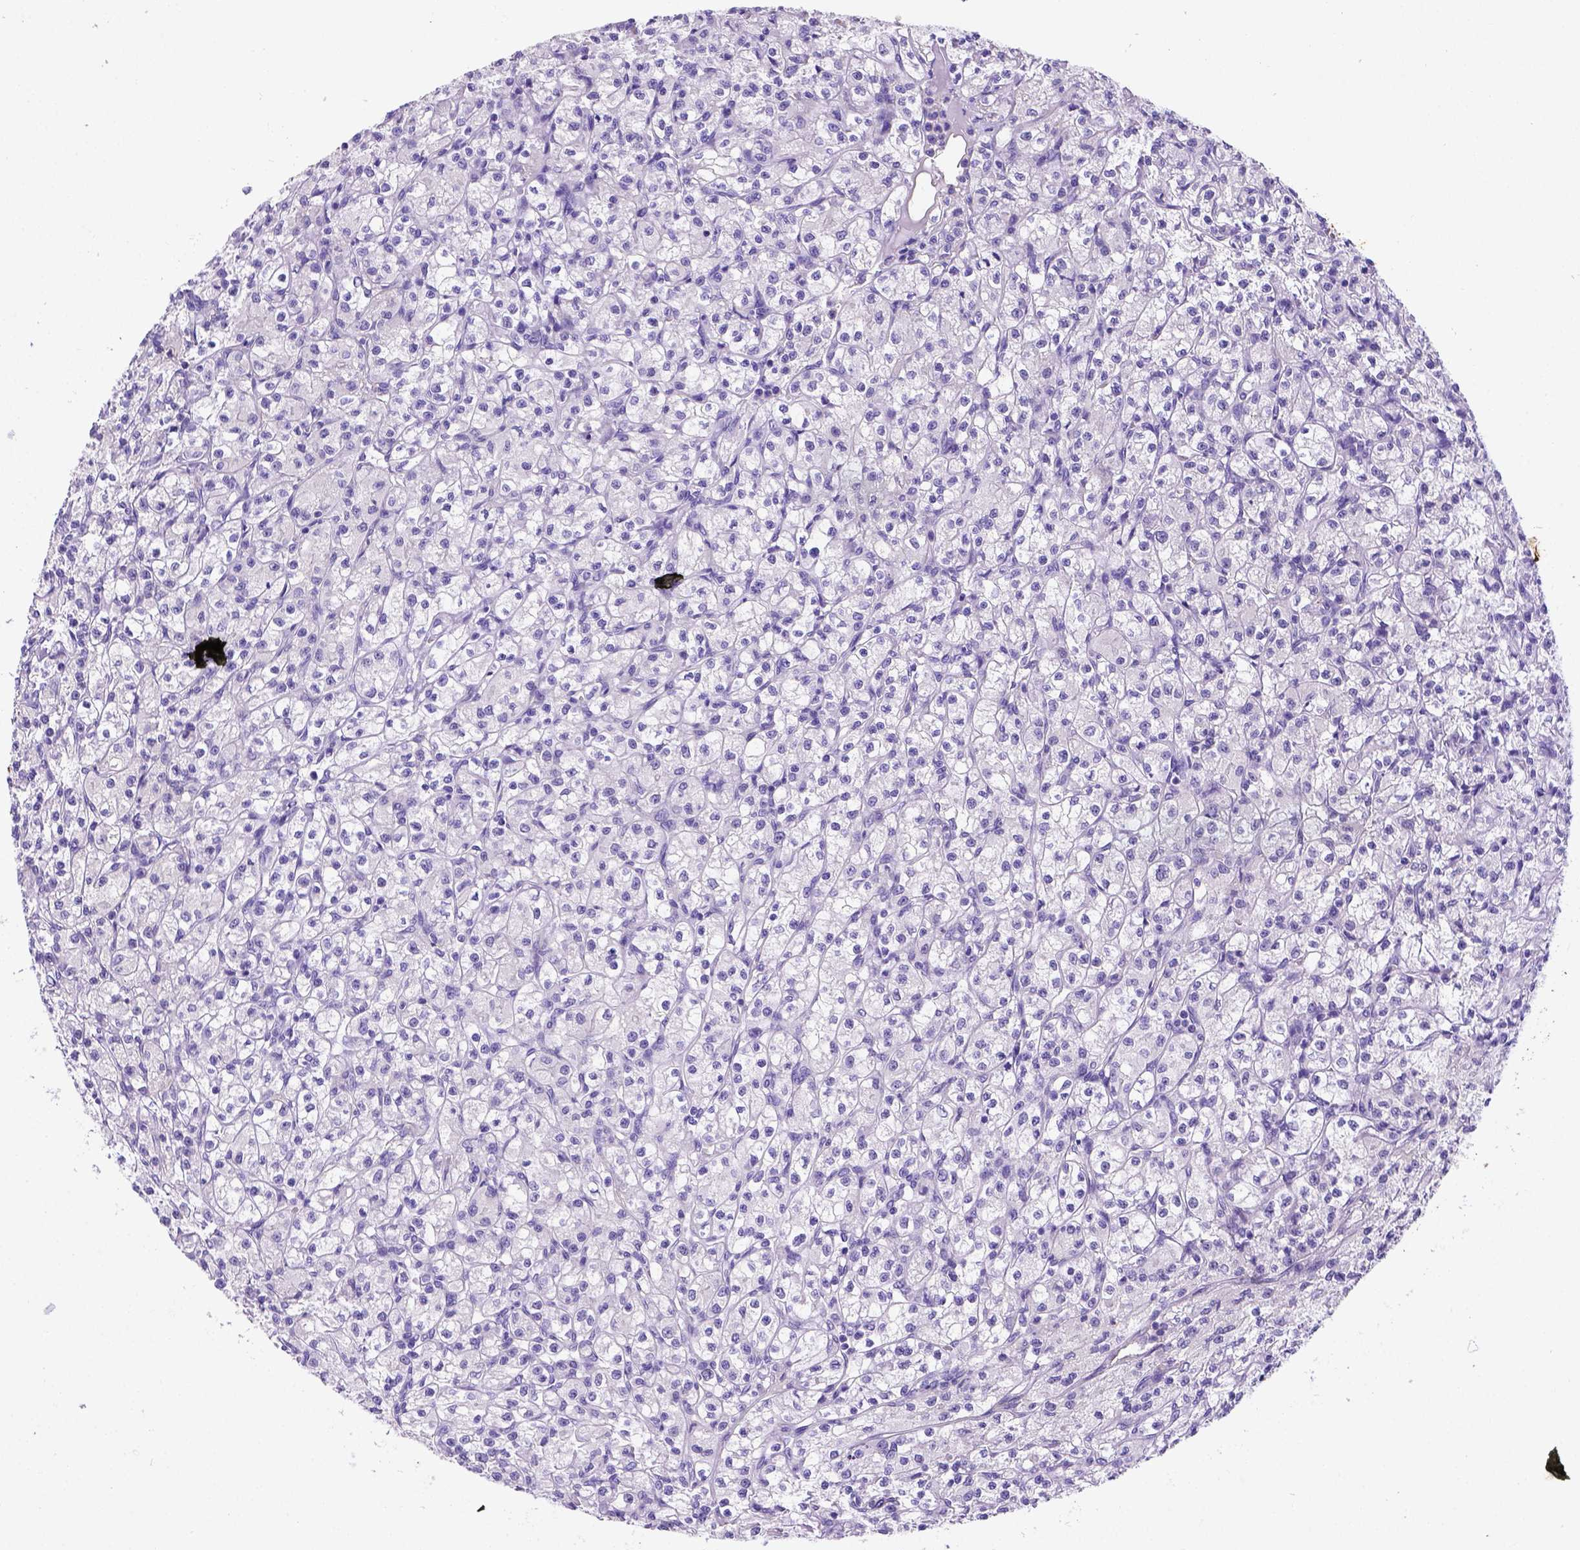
{"staining": {"intensity": "negative", "quantity": "none", "location": "none"}, "tissue": "renal cancer", "cell_type": "Tumor cells", "image_type": "cancer", "snomed": [{"axis": "morphology", "description": "Adenocarcinoma, NOS"}, {"axis": "topography", "description": "Kidney"}], "caption": "Tumor cells show no significant protein staining in renal cancer (adenocarcinoma).", "gene": "FAM81B", "patient": {"sex": "female", "age": 70}}